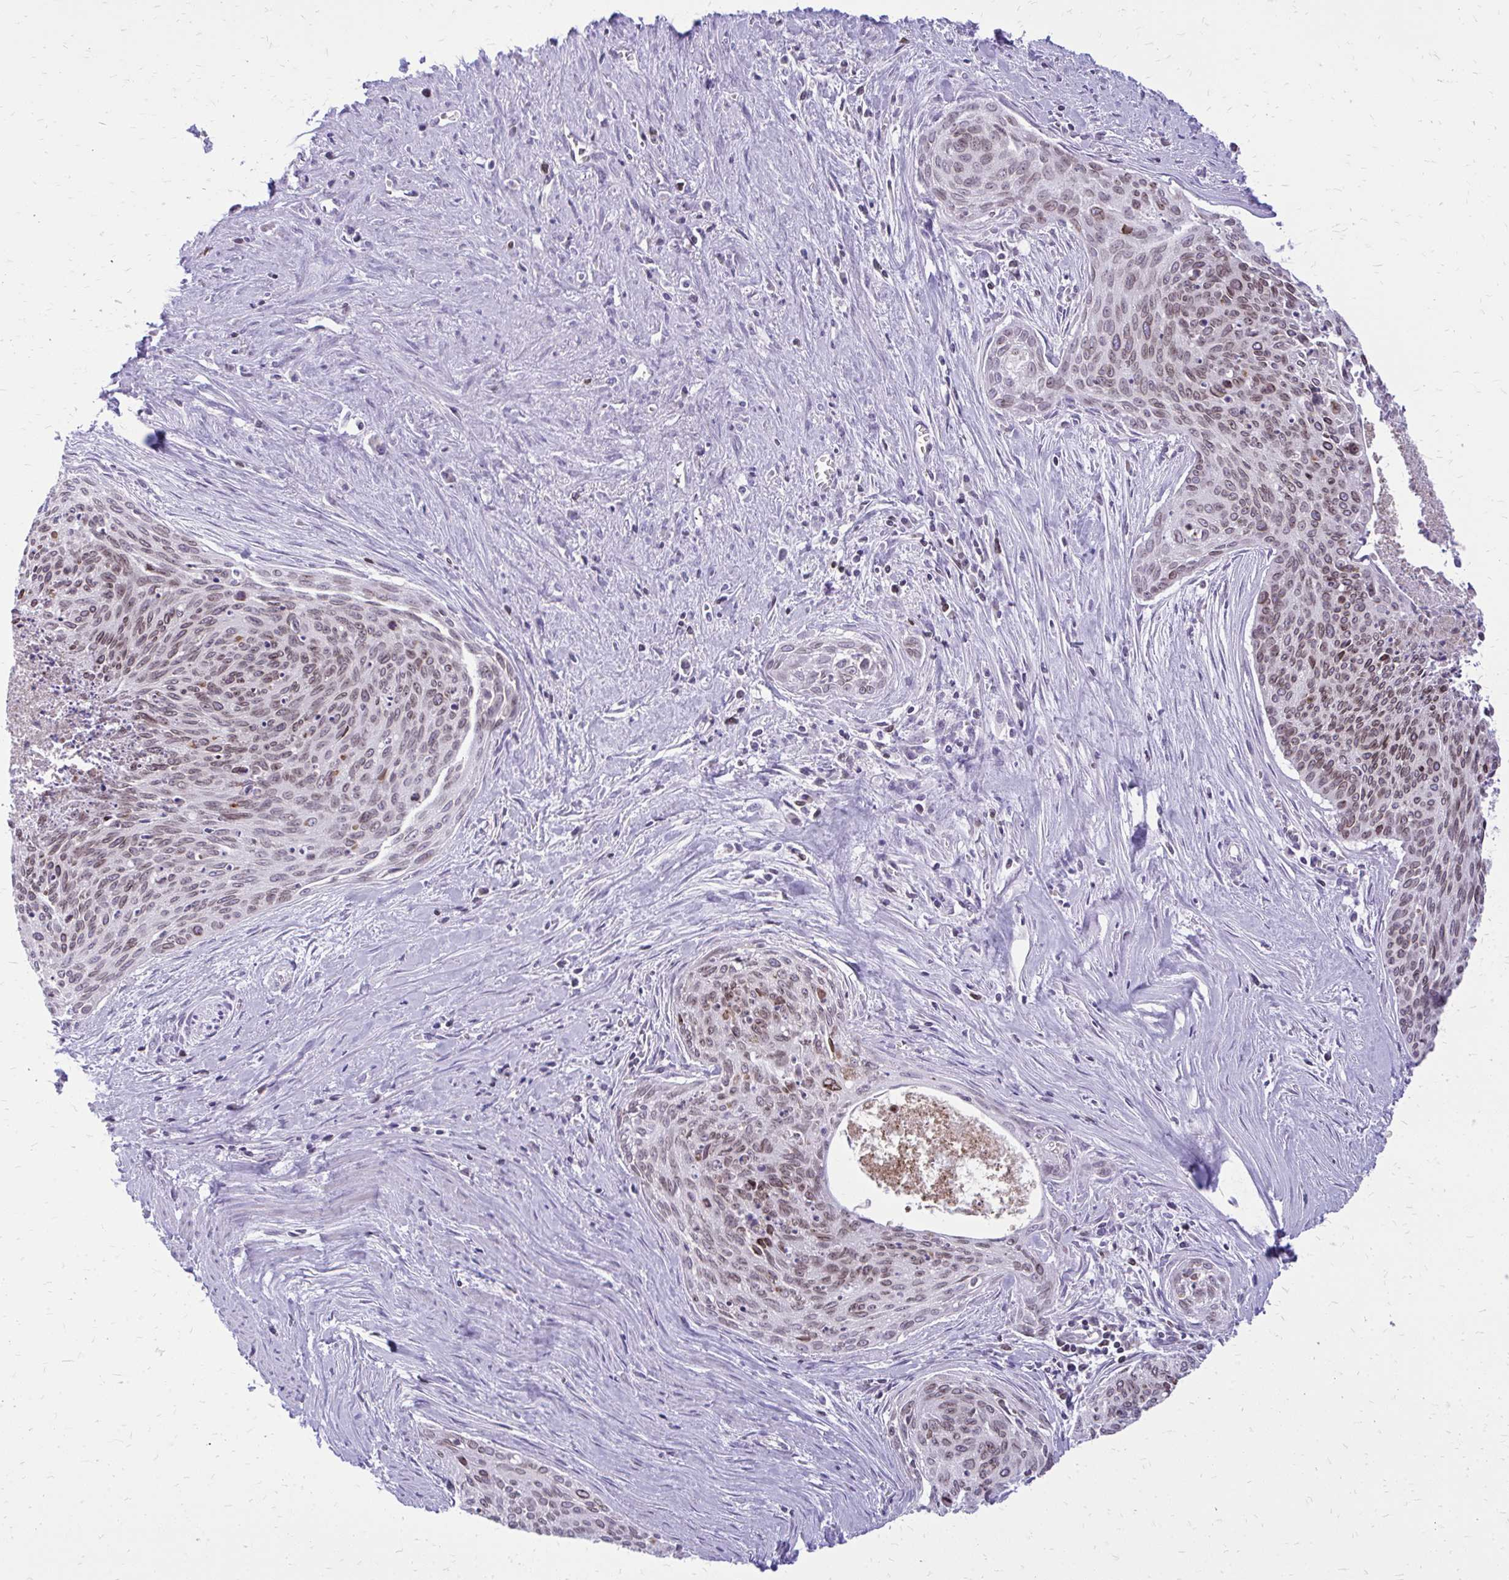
{"staining": {"intensity": "moderate", "quantity": "25%-75%", "location": "cytoplasmic/membranous,nuclear"}, "tissue": "cervical cancer", "cell_type": "Tumor cells", "image_type": "cancer", "snomed": [{"axis": "morphology", "description": "Squamous cell carcinoma, NOS"}, {"axis": "topography", "description": "Cervix"}], "caption": "Approximately 25%-75% of tumor cells in human cervical cancer (squamous cell carcinoma) reveal moderate cytoplasmic/membranous and nuclear protein staining as visualized by brown immunohistochemical staining.", "gene": "RPS6KA2", "patient": {"sex": "female", "age": 55}}